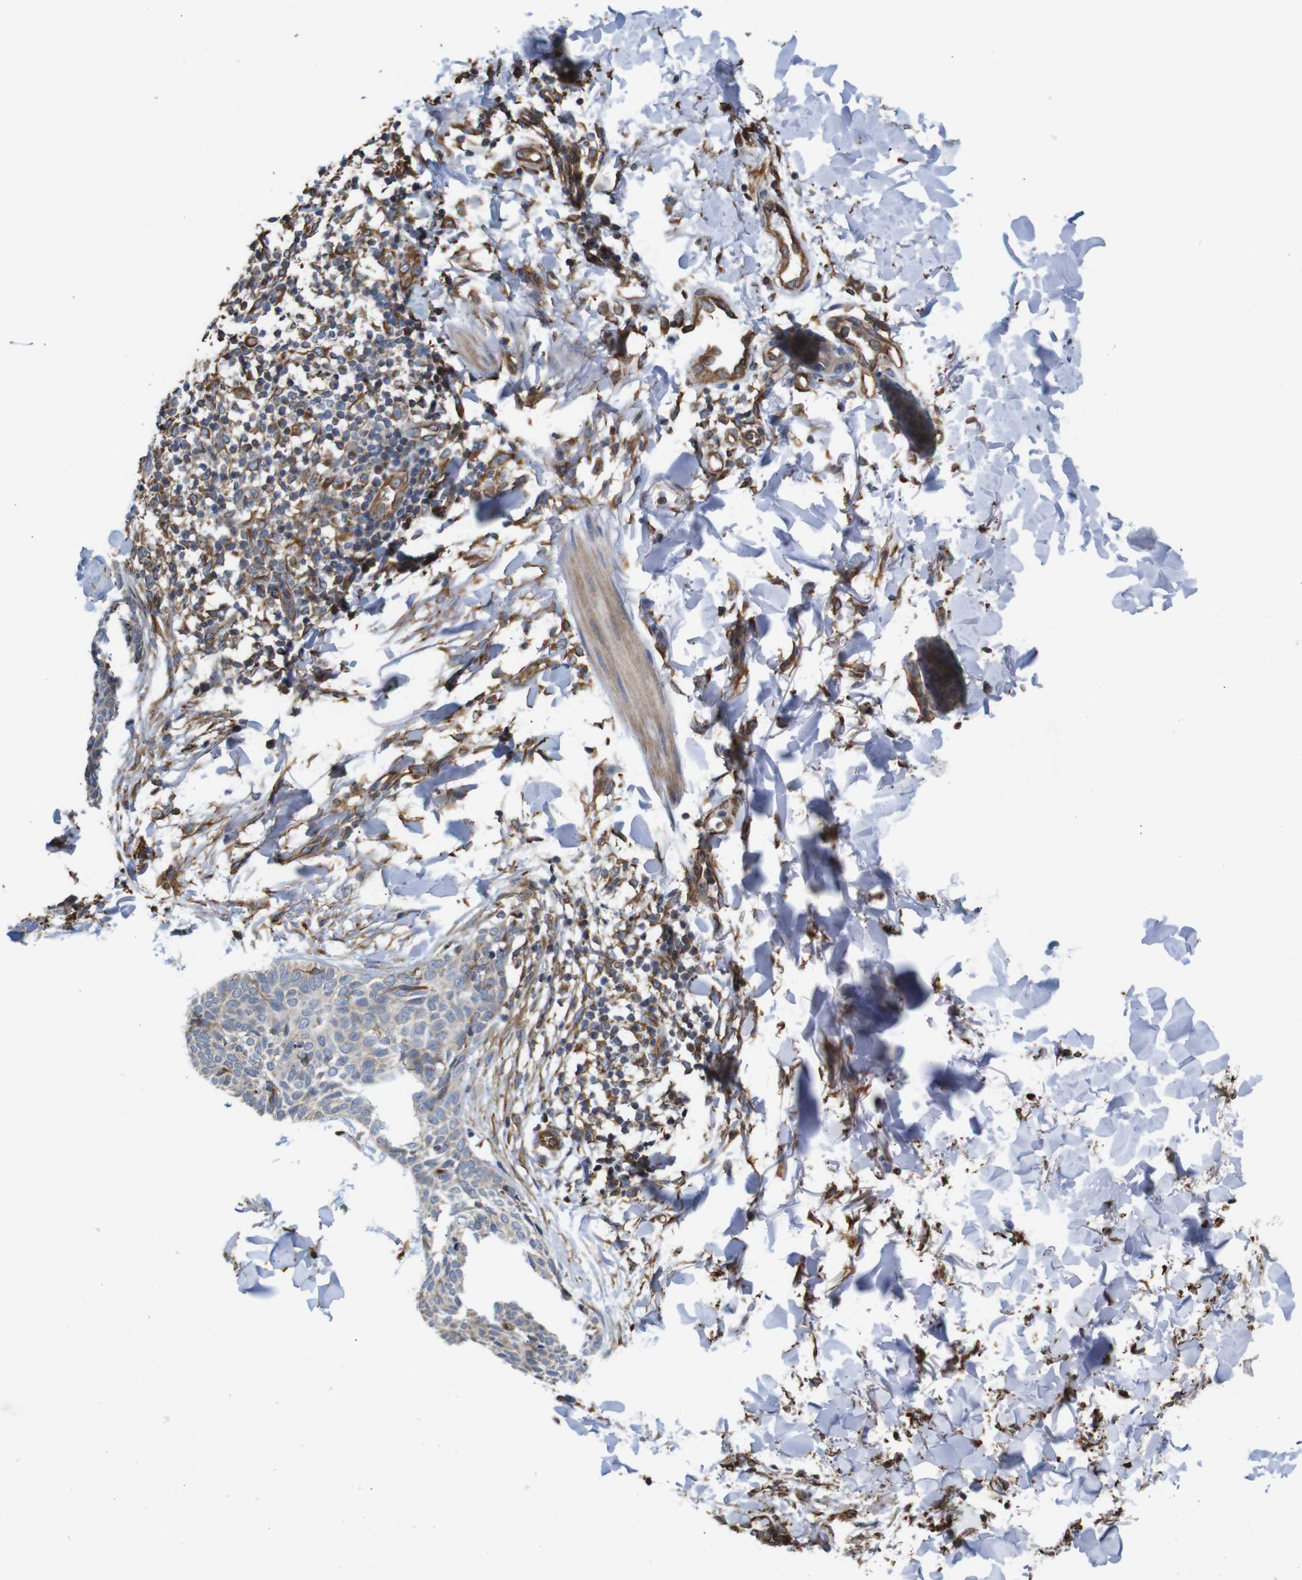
{"staining": {"intensity": "weak", "quantity": "25%-75%", "location": "cytoplasmic/membranous"}, "tissue": "skin cancer", "cell_type": "Tumor cells", "image_type": "cancer", "snomed": [{"axis": "morphology", "description": "Normal tissue, NOS"}, {"axis": "morphology", "description": "Basal cell carcinoma"}, {"axis": "topography", "description": "Skin"}], "caption": "Skin cancer stained for a protein shows weak cytoplasmic/membranous positivity in tumor cells. (brown staining indicates protein expression, while blue staining denotes nuclei).", "gene": "POMK", "patient": {"sex": "female", "age": 57}}